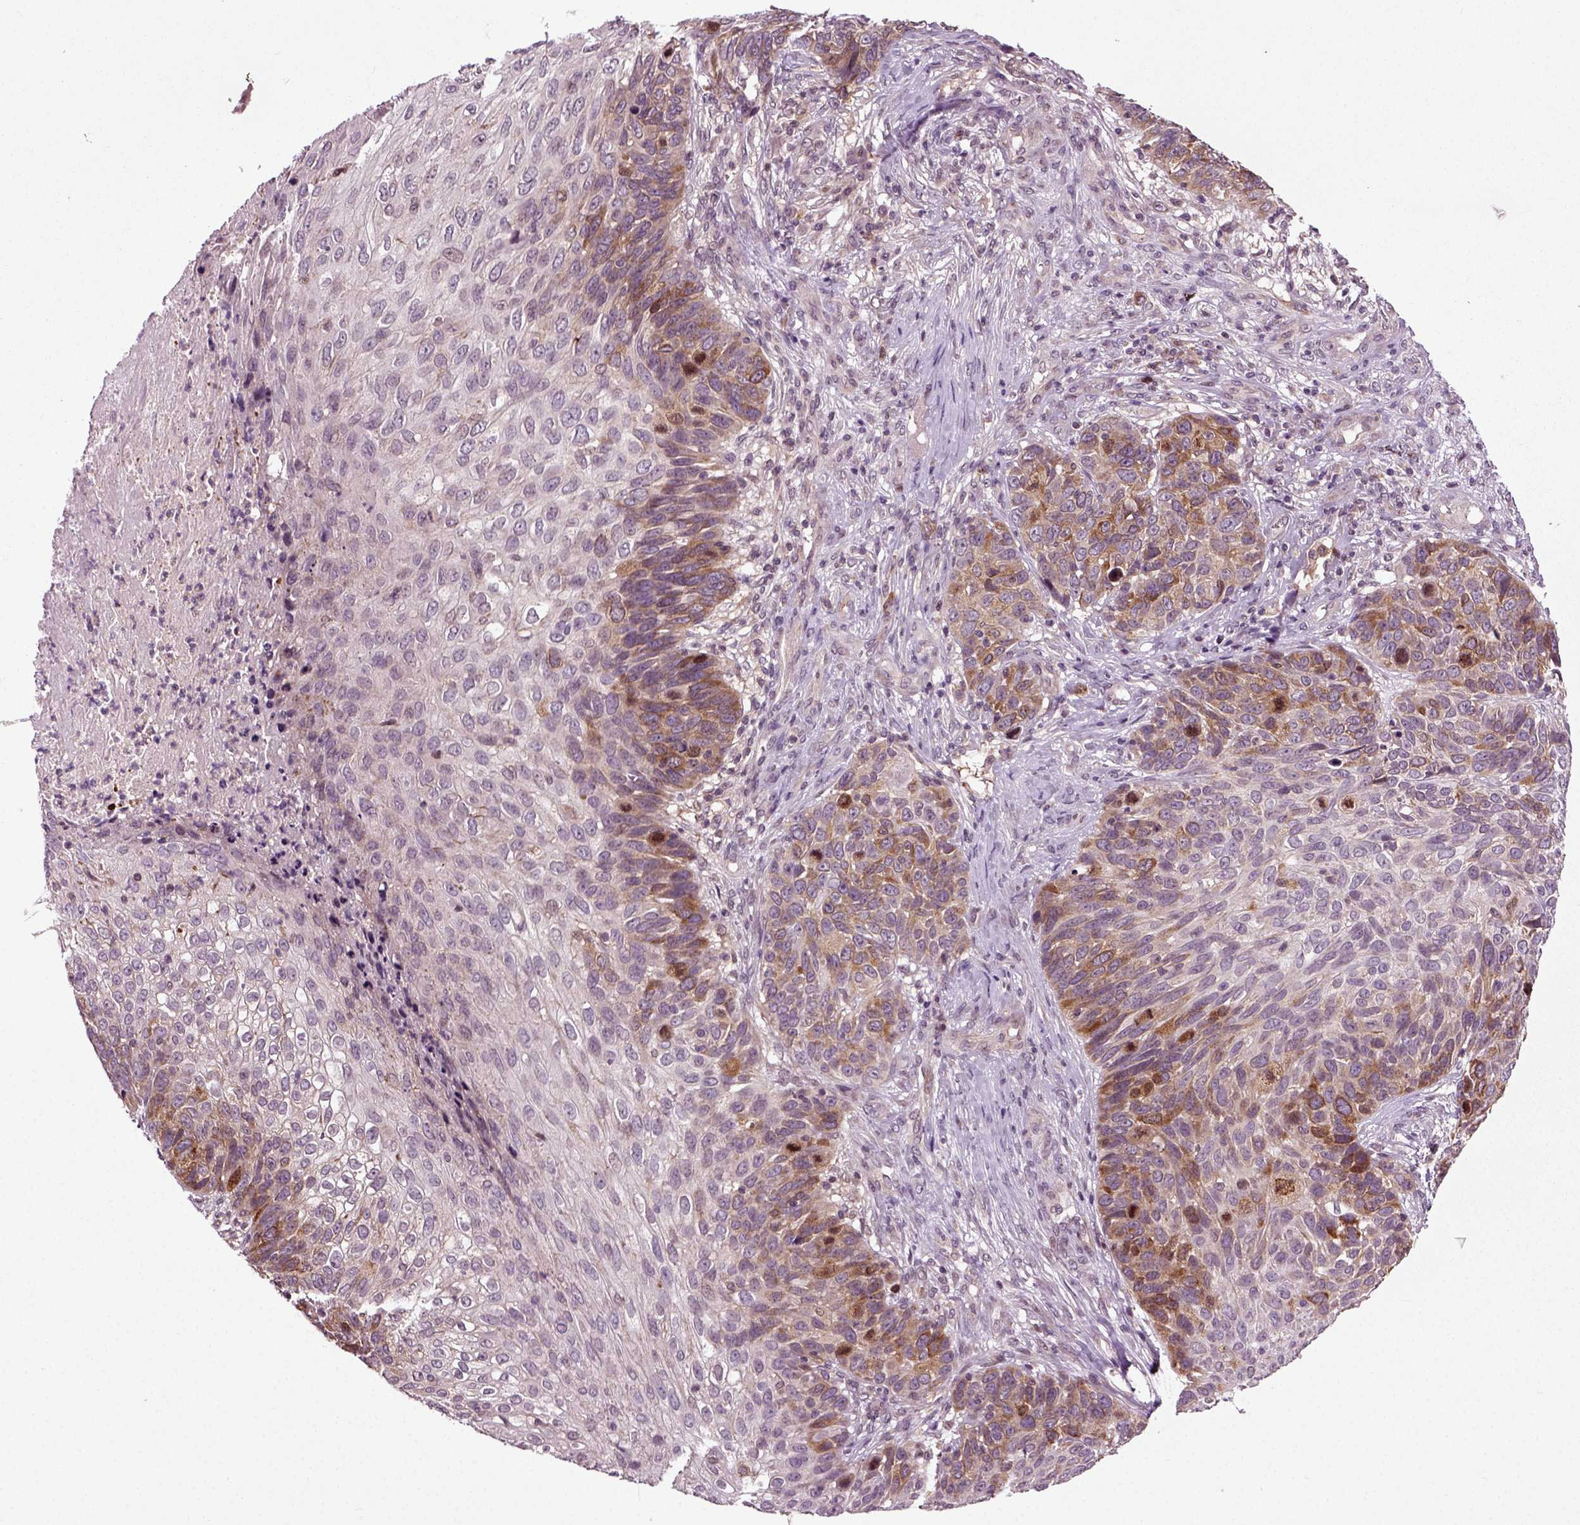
{"staining": {"intensity": "moderate", "quantity": "<25%", "location": "cytoplasmic/membranous"}, "tissue": "skin cancer", "cell_type": "Tumor cells", "image_type": "cancer", "snomed": [{"axis": "morphology", "description": "Squamous cell carcinoma, NOS"}, {"axis": "topography", "description": "Skin"}], "caption": "Immunohistochemical staining of skin squamous cell carcinoma exhibits moderate cytoplasmic/membranous protein expression in approximately <25% of tumor cells.", "gene": "KNSTRN", "patient": {"sex": "male", "age": 92}}